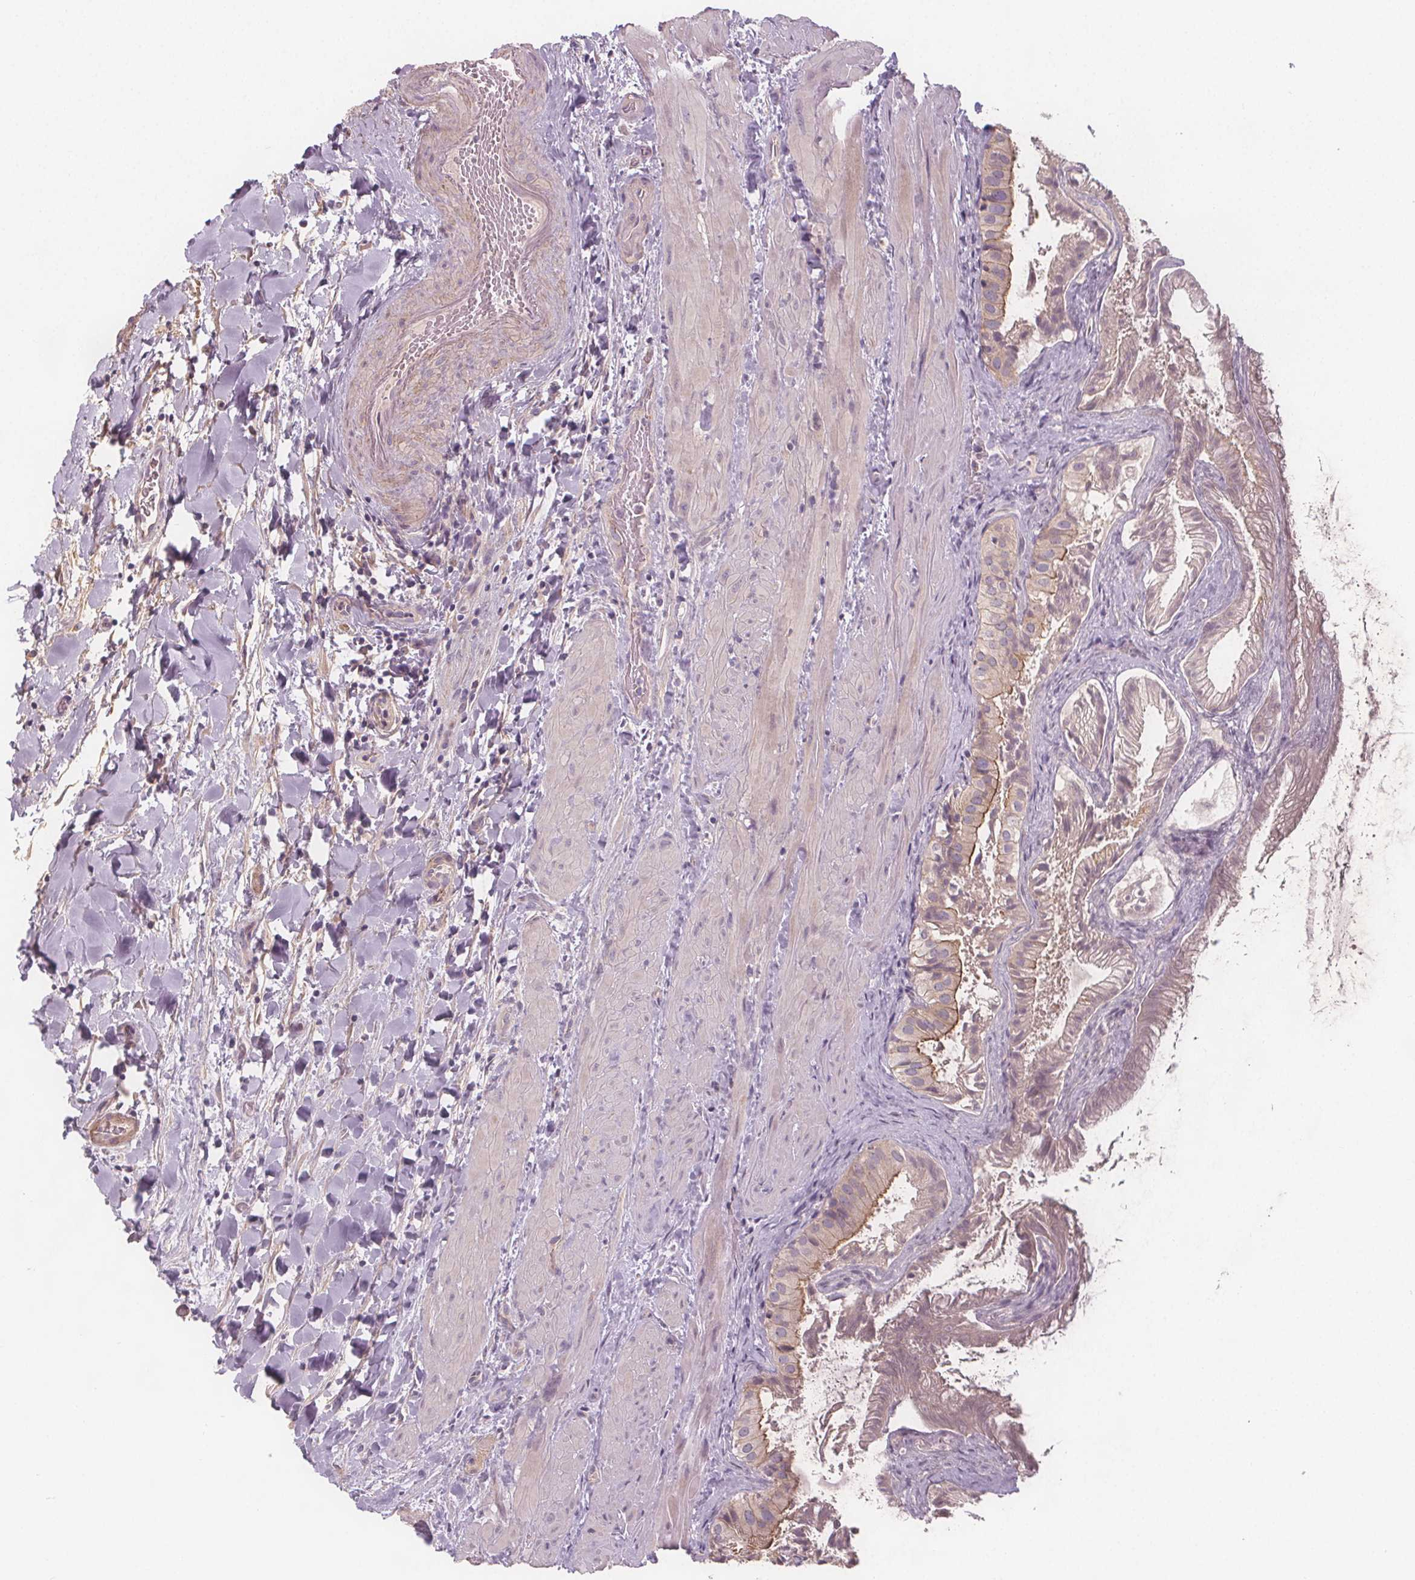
{"staining": {"intensity": "moderate", "quantity": "<25%", "location": "cytoplasmic/membranous"}, "tissue": "gallbladder", "cell_type": "Glandular cells", "image_type": "normal", "snomed": [{"axis": "morphology", "description": "Normal tissue, NOS"}, {"axis": "topography", "description": "Gallbladder"}], "caption": "Benign gallbladder was stained to show a protein in brown. There is low levels of moderate cytoplasmic/membranous expression in about <25% of glandular cells. The staining was performed using DAB to visualize the protein expression in brown, while the nuclei were stained in blue with hematoxylin (Magnification: 20x).", "gene": "VNN1", "patient": {"sex": "male", "age": 70}}